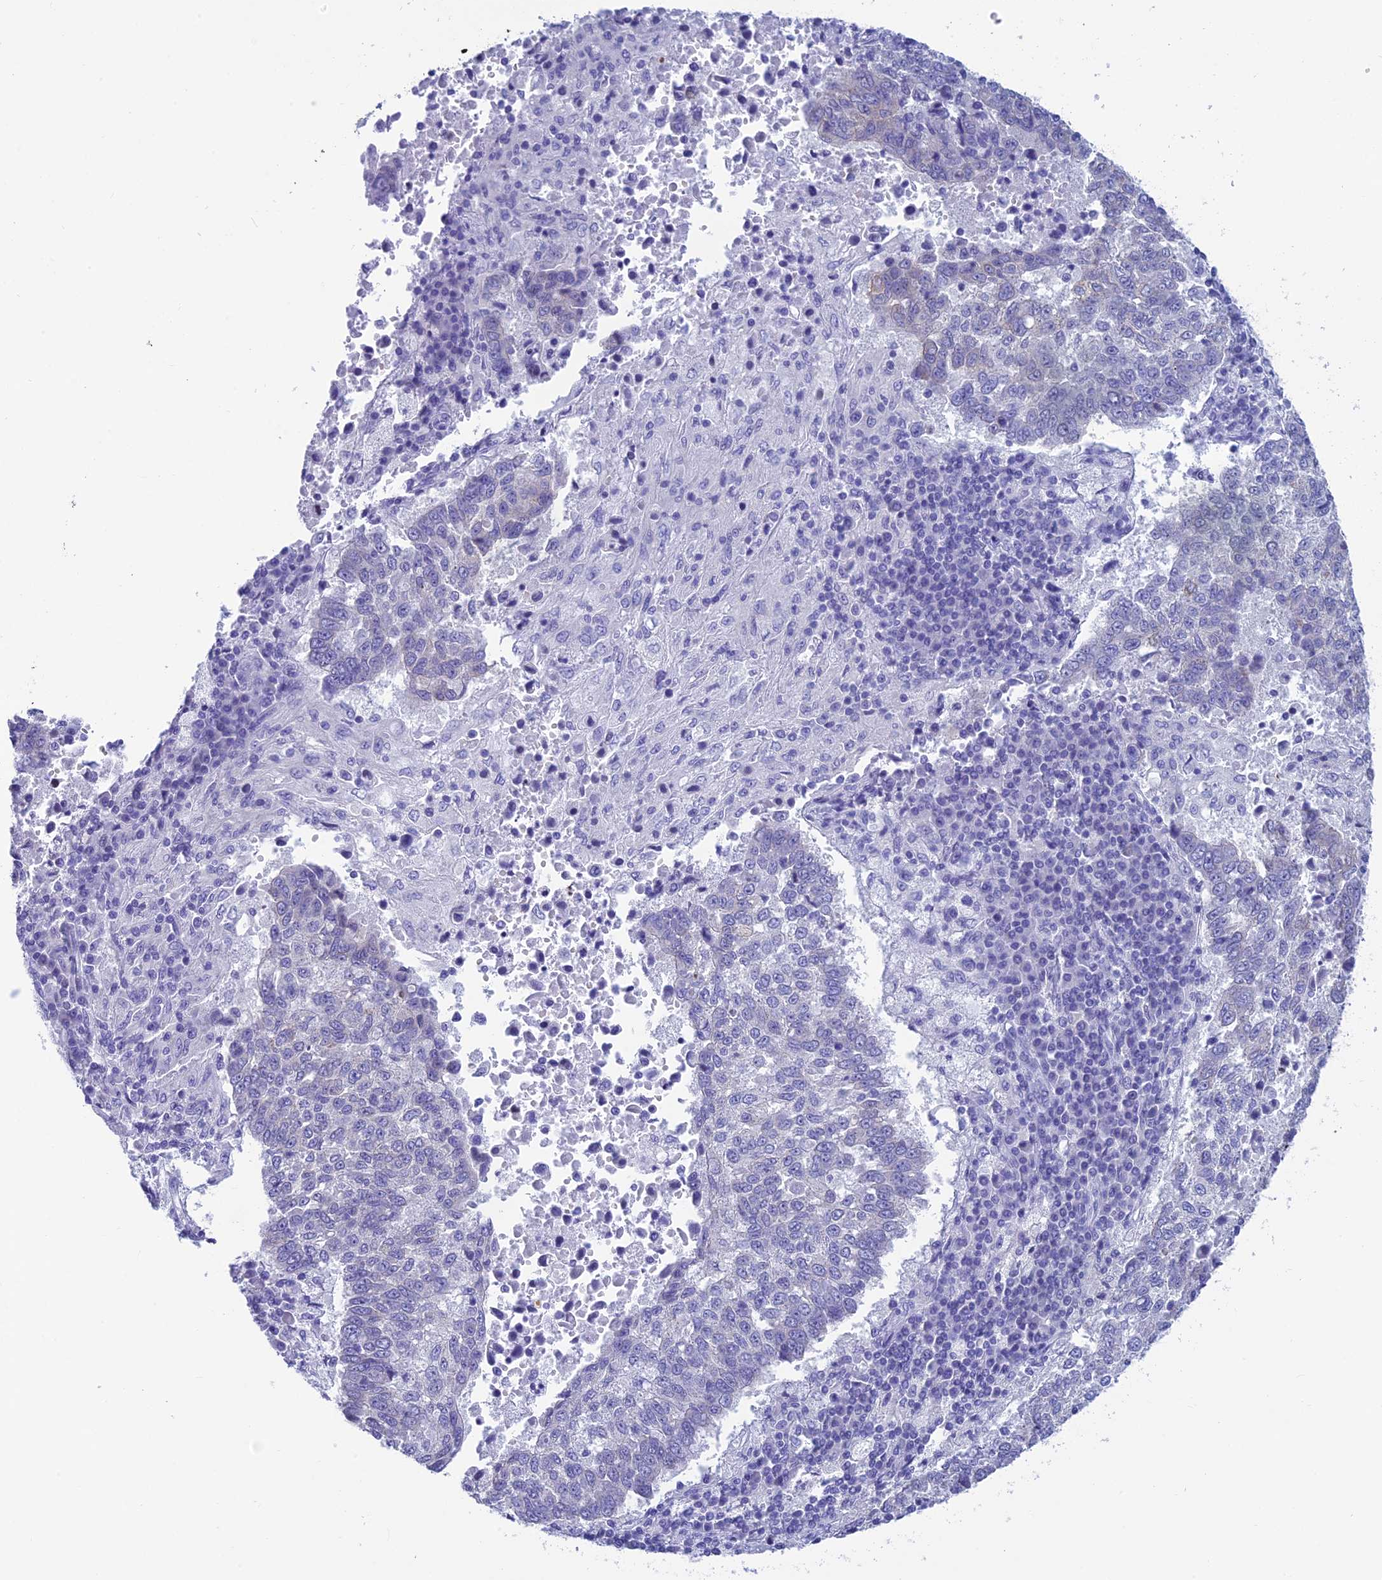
{"staining": {"intensity": "negative", "quantity": "none", "location": "none"}, "tissue": "lung cancer", "cell_type": "Tumor cells", "image_type": "cancer", "snomed": [{"axis": "morphology", "description": "Squamous cell carcinoma, NOS"}, {"axis": "topography", "description": "Lung"}], "caption": "Immunohistochemical staining of lung cancer reveals no significant expression in tumor cells.", "gene": "REEP4", "patient": {"sex": "male", "age": 73}}